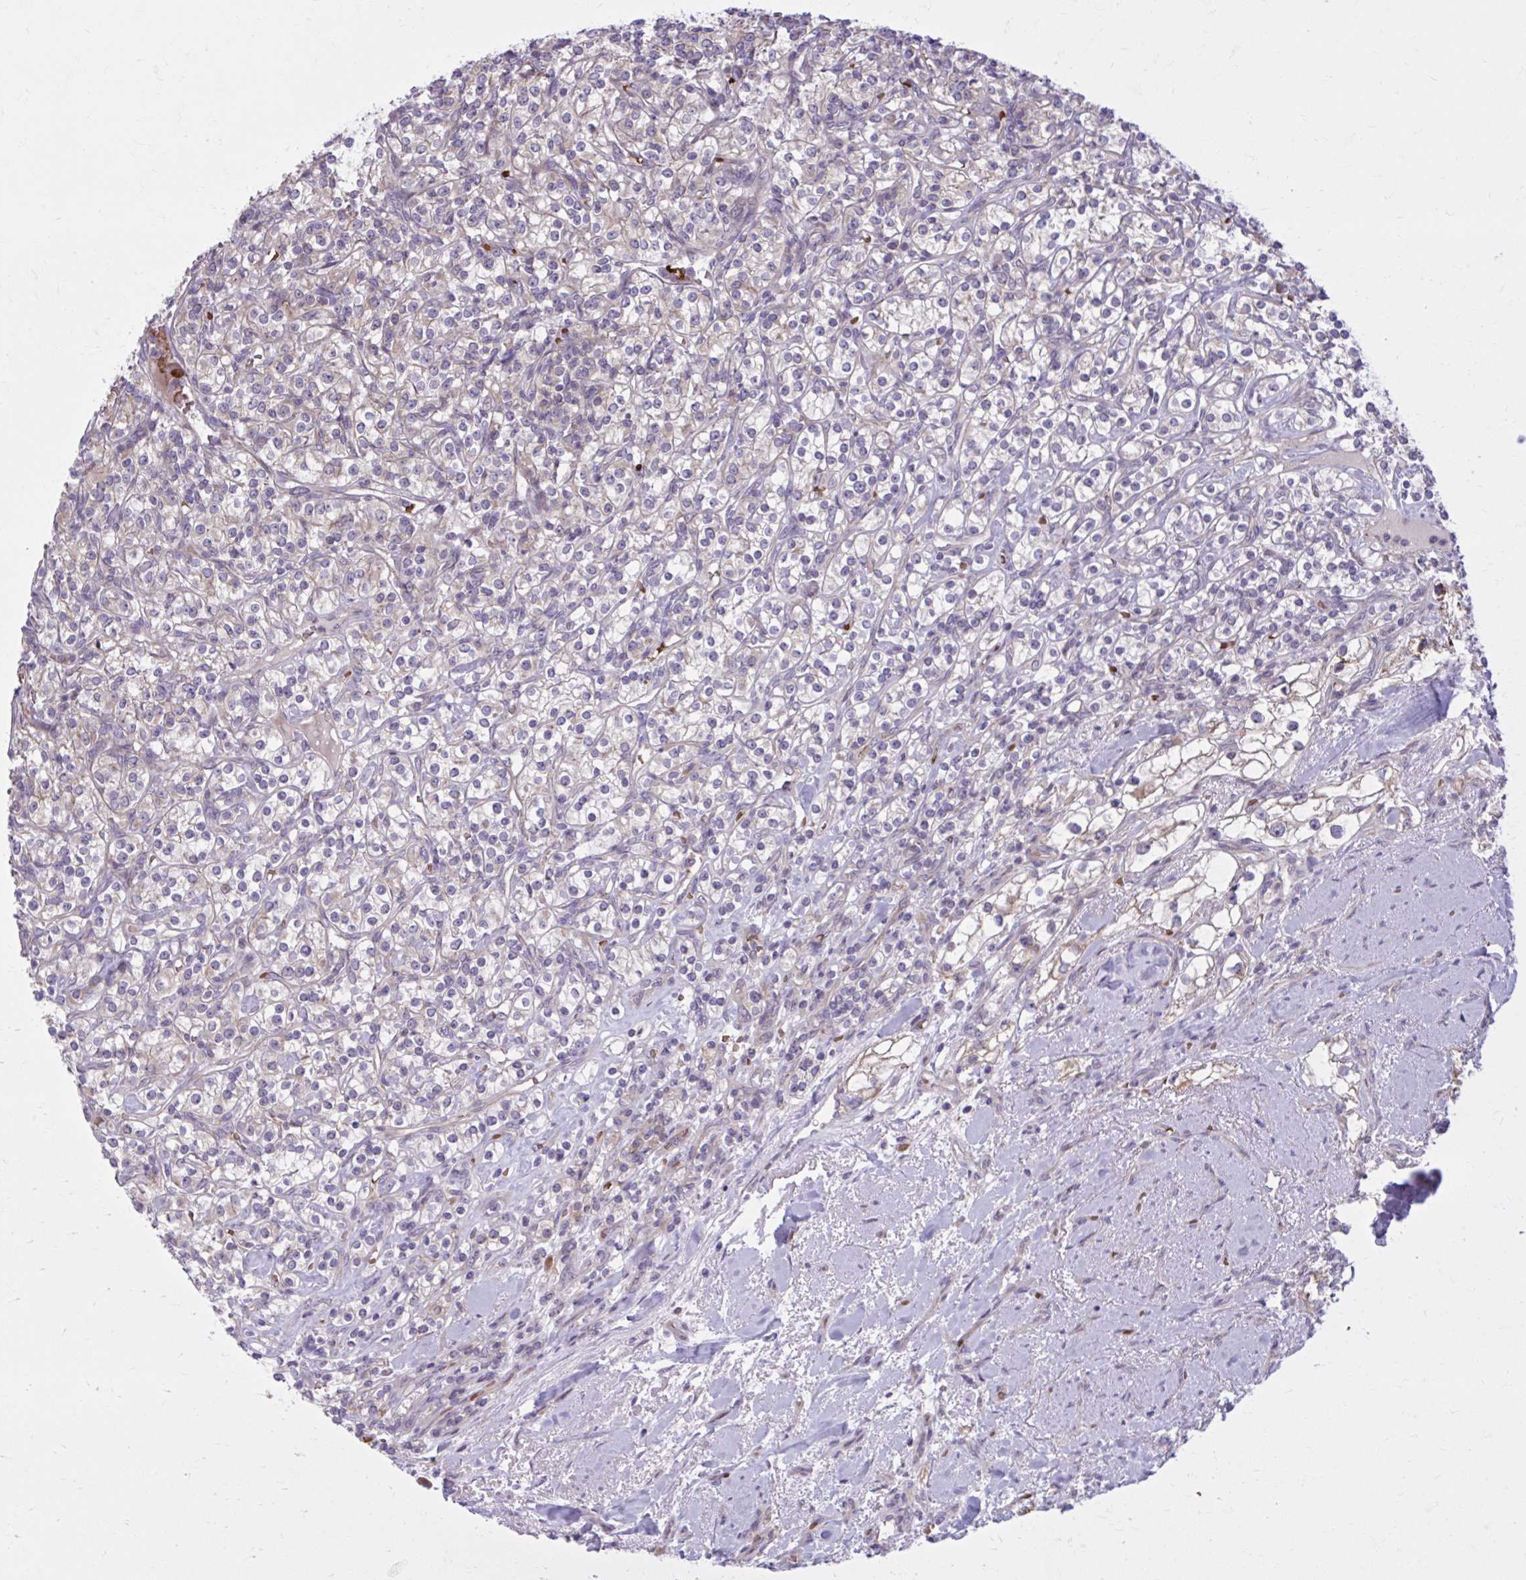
{"staining": {"intensity": "weak", "quantity": "<25%", "location": "cytoplasmic/membranous"}, "tissue": "renal cancer", "cell_type": "Tumor cells", "image_type": "cancer", "snomed": [{"axis": "morphology", "description": "Adenocarcinoma, NOS"}, {"axis": "topography", "description": "Kidney"}], "caption": "IHC of human renal cancer (adenocarcinoma) demonstrates no staining in tumor cells.", "gene": "SNF8", "patient": {"sex": "male", "age": 77}}